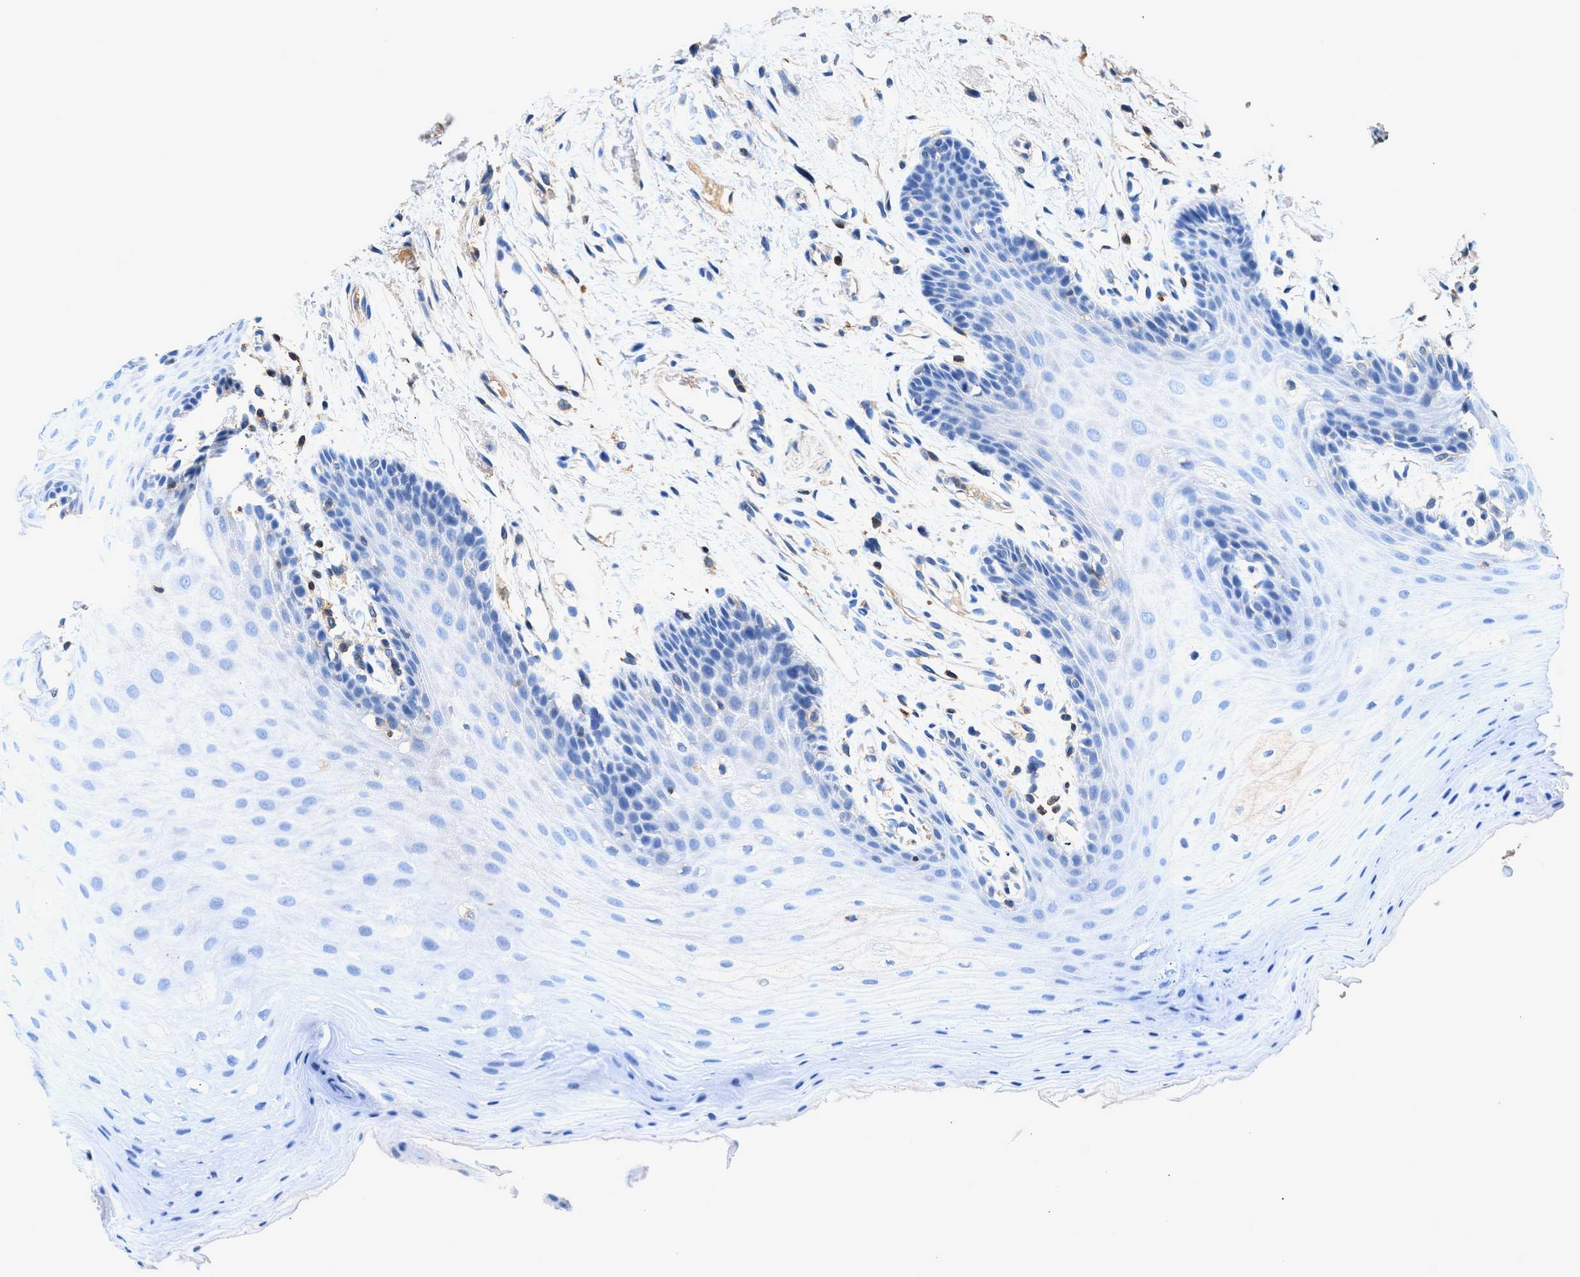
{"staining": {"intensity": "negative", "quantity": "none", "location": "none"}, "tissue": "oral mucosa", "cell_type": "Squamous epithelial cells", "image_type": "normal", "snomed": [{"axis": "morphology", "description": "Normal tissue, NOS"}, {"axis": "morphology", "description": "Squamous cell carcinoma, NOS"}, {"axis": "topography", "description": "Oral tissue"}, {"axis": "topography", "description": "Head-Neck"}], "caption": "Oral mucosa was stained to show a protein in brown. There is no significant positivity in squamous epithelial cells.", "gene": "KCNQ4", "patient": {"sex": "male", "age": 71}}